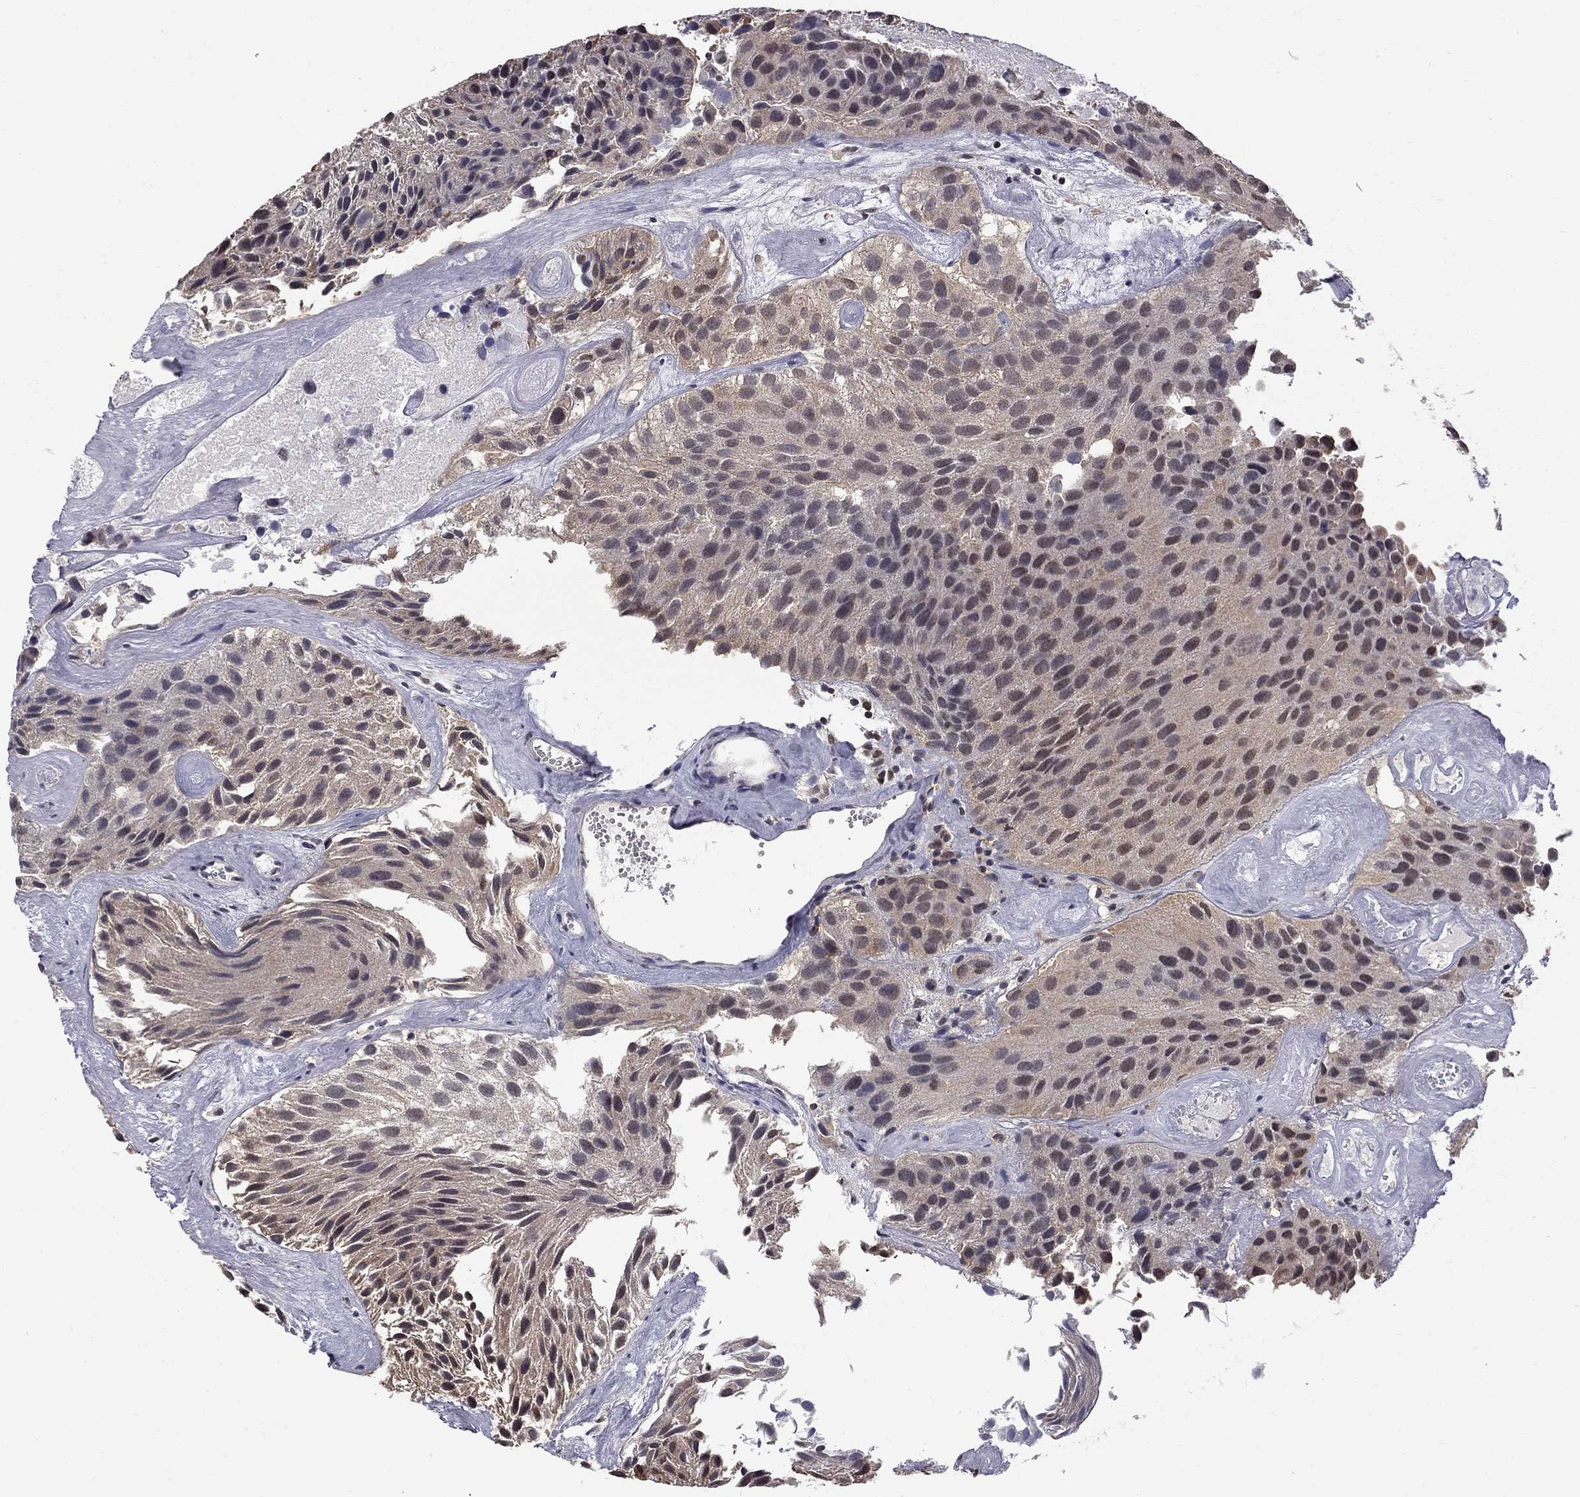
{"staining": {"intensity": "negative", "quantity": "none", "location": "none"}, "tissue": "urothelial cancer", "cell_type": "Tumor cells", "image_type": "cancer", "snomed": [{"axis": "morphology", "description": "Urothelial carcinoma, Low grade"}, {"axis": "topography", "description": "Urinary bladder"}], "caption": "Protein analysis of urothelial cancer demonstrates no significant expression in tumor cells.", "gene": "RFWD3", "patient": {"sex": "female", "age": 87}}